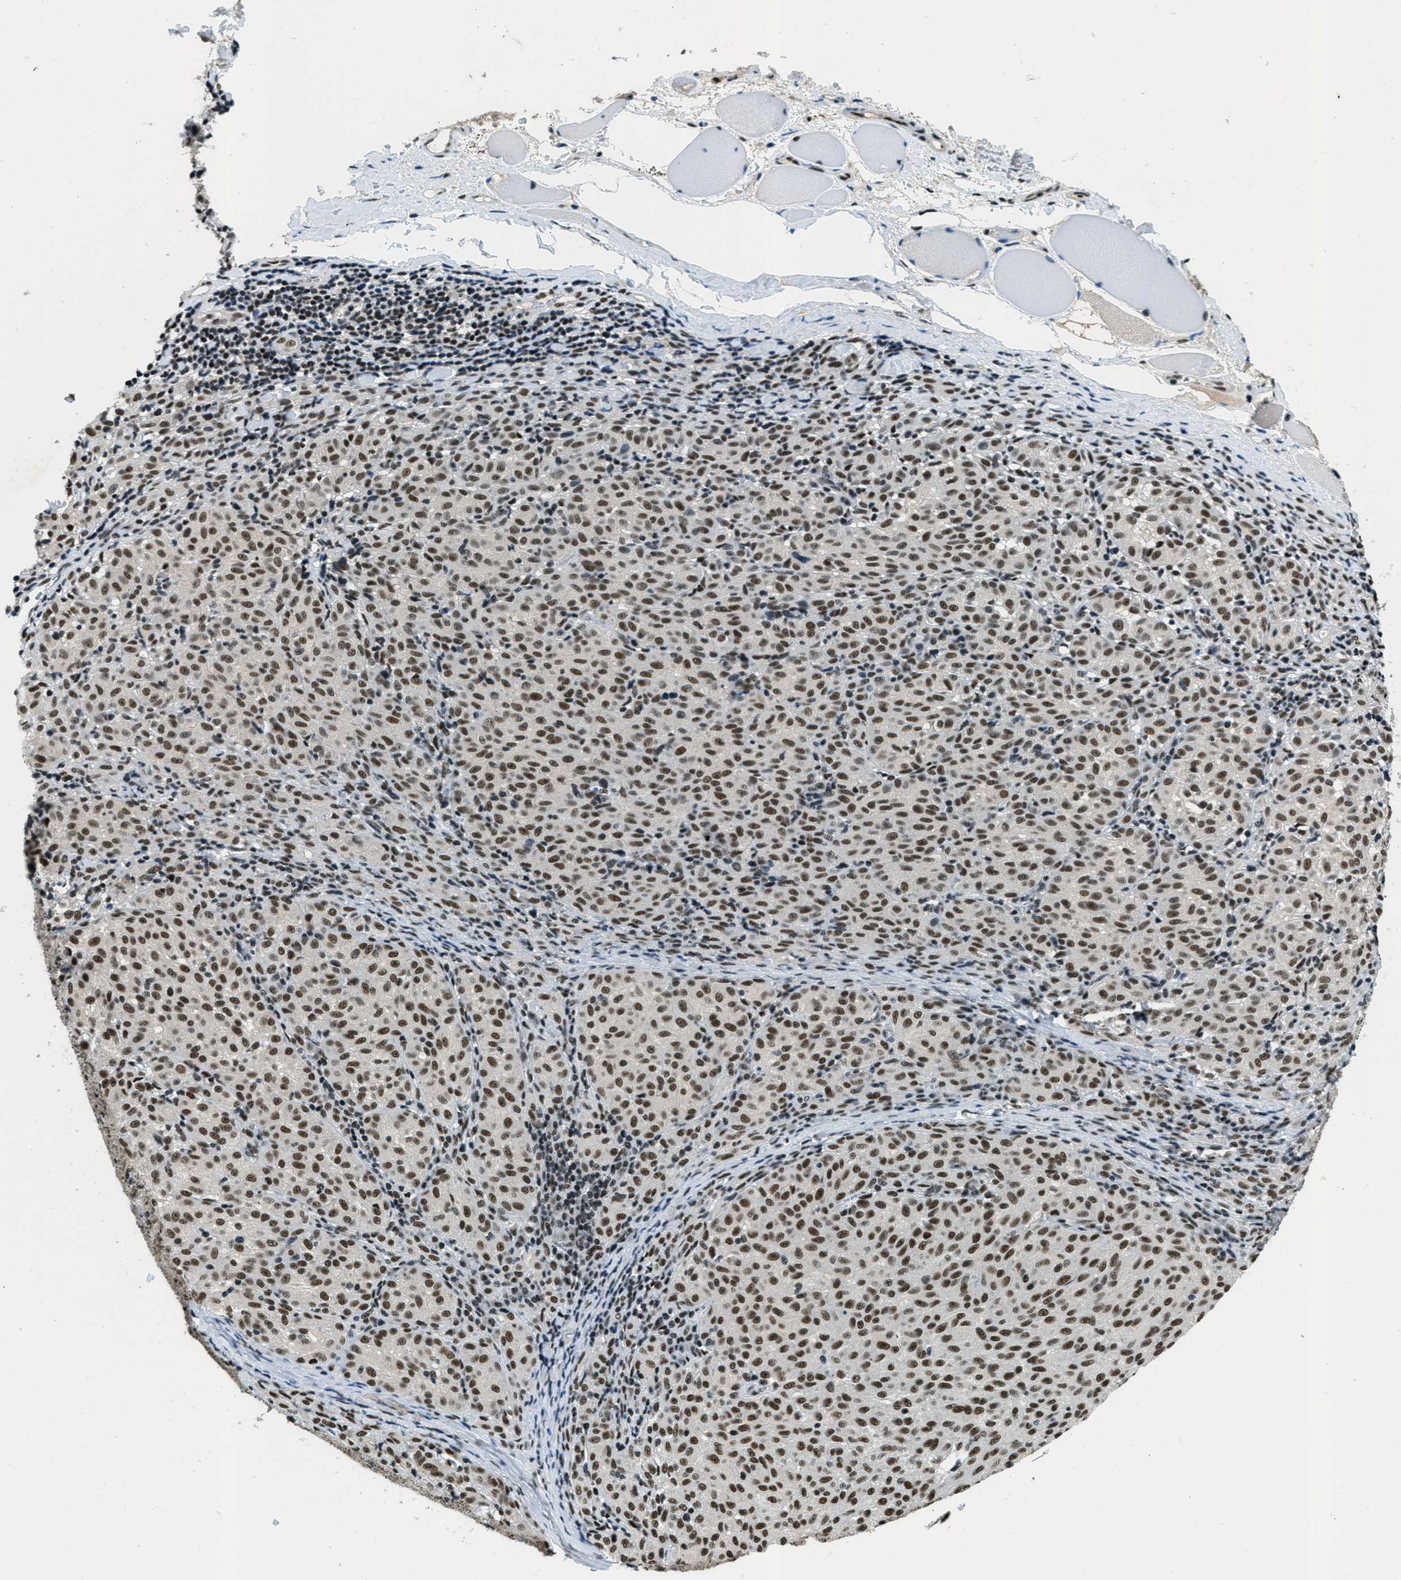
{"staining": {"intensity": "strong", "quantity": ">75%", "location": "nuclear"}, "tissue": "melanoma", "cell_type": "Tumor cells", "image_type": "cancer", "snomed": [{"axis": "morphology", "description": "Malignant melanoma, NOS"}, {"axis": "topography", "description": "Skin"}], "caption": "This micrograph displays immunohistochemistry staining of malignant melanoma, with high strong nuclear positivity in about >75% of tumor cells.", "gene": "SSB", "patient": {"sex": "female", "age": 72}}